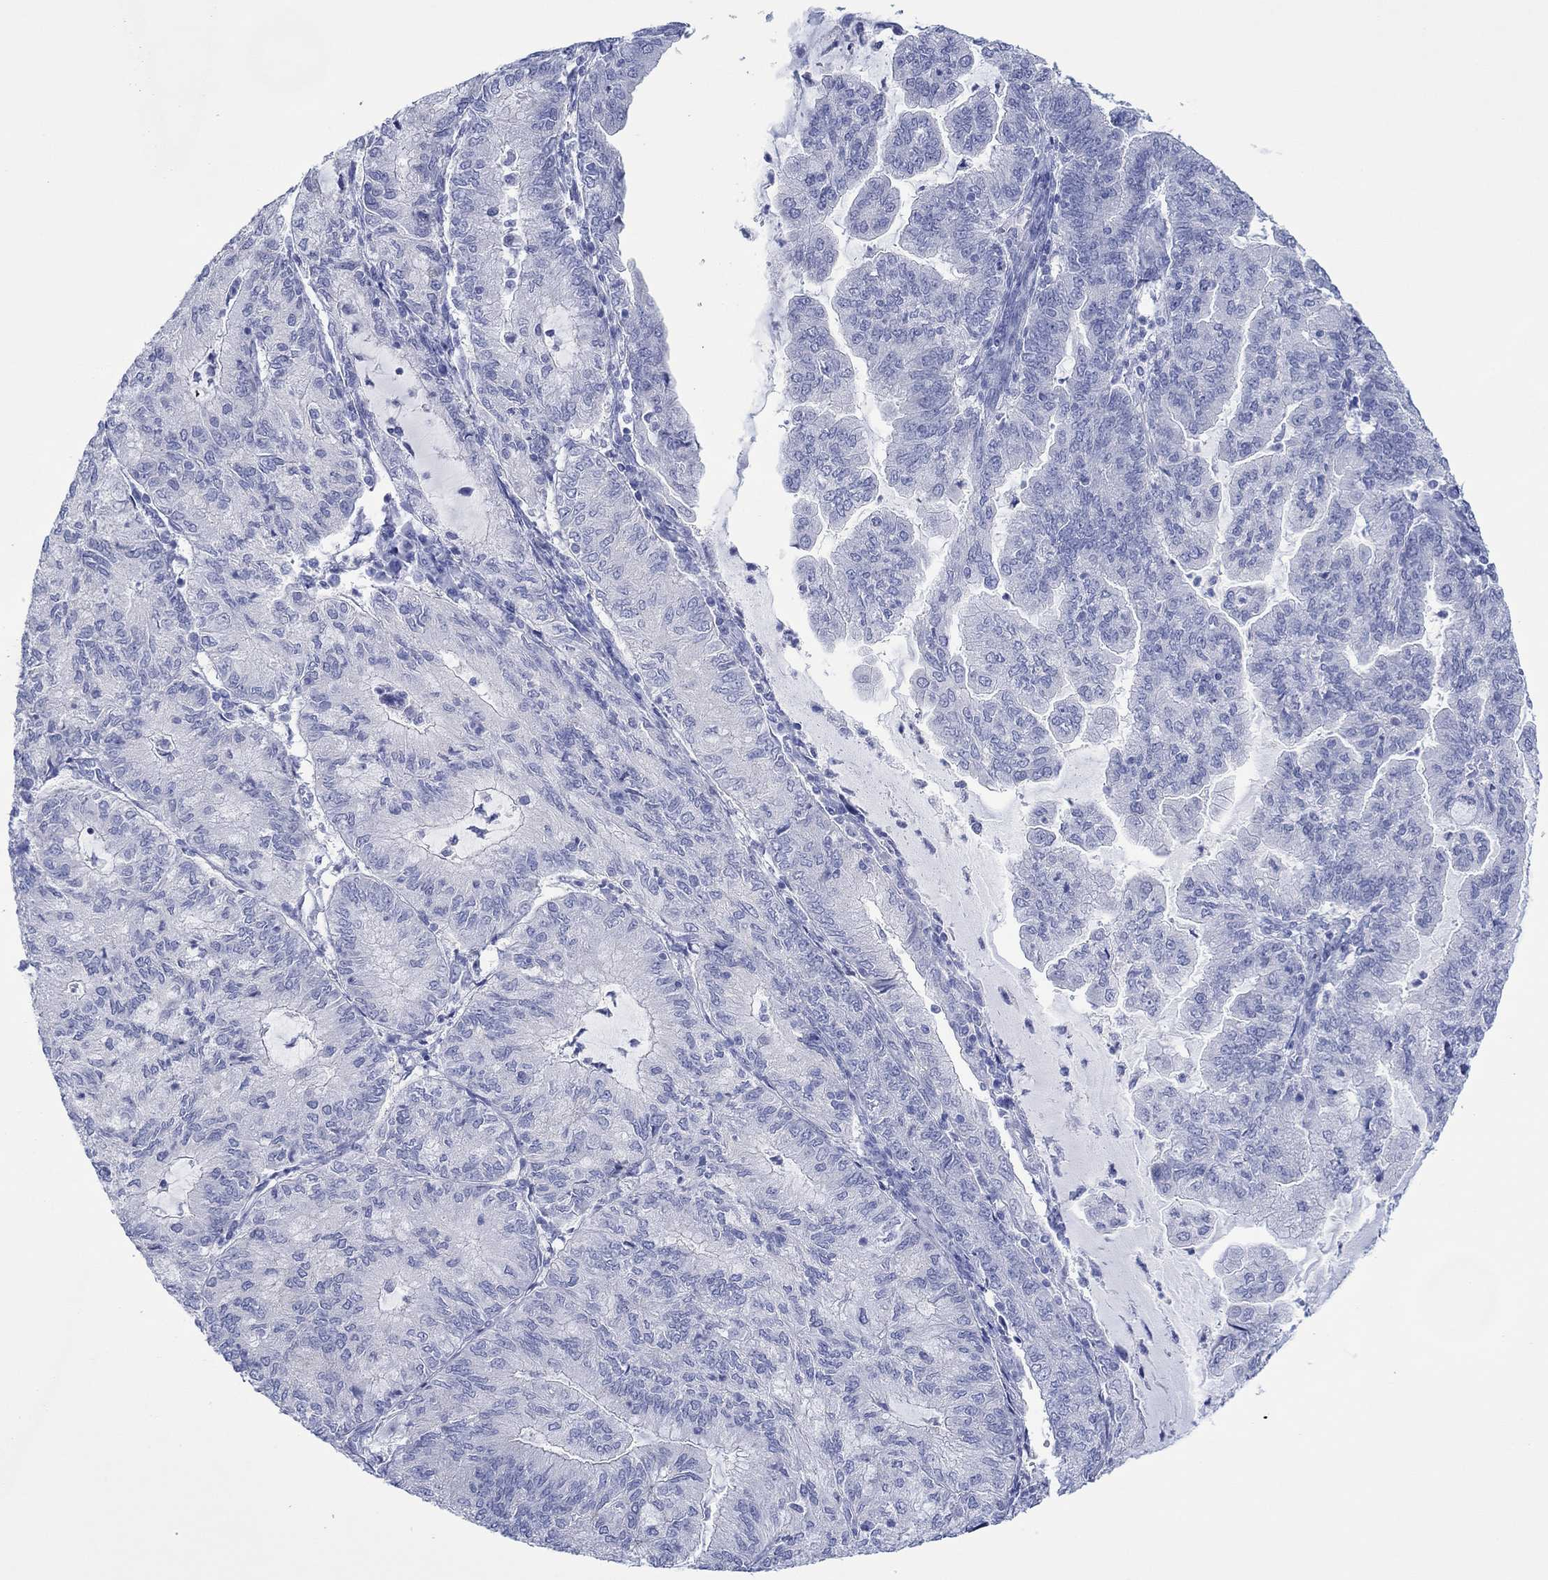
{"staining": {"intensity": "negative", "quantity": "none", "location": "none"}, "tissue": "endometrial cancer", "cell_type": "Tumor cells", "image_type": "cancer", "snomed": [{"axis": "morphology", "description": "Adenocarcinoma, NOS"}, {"axis": "topography", "description": "Endometrium"}], "caption": "A micrograph of human endometrial cancer is negative for staining in tumor cells.", "gene": "MLANA", "patient": {"sex": "female", "age": 82}}